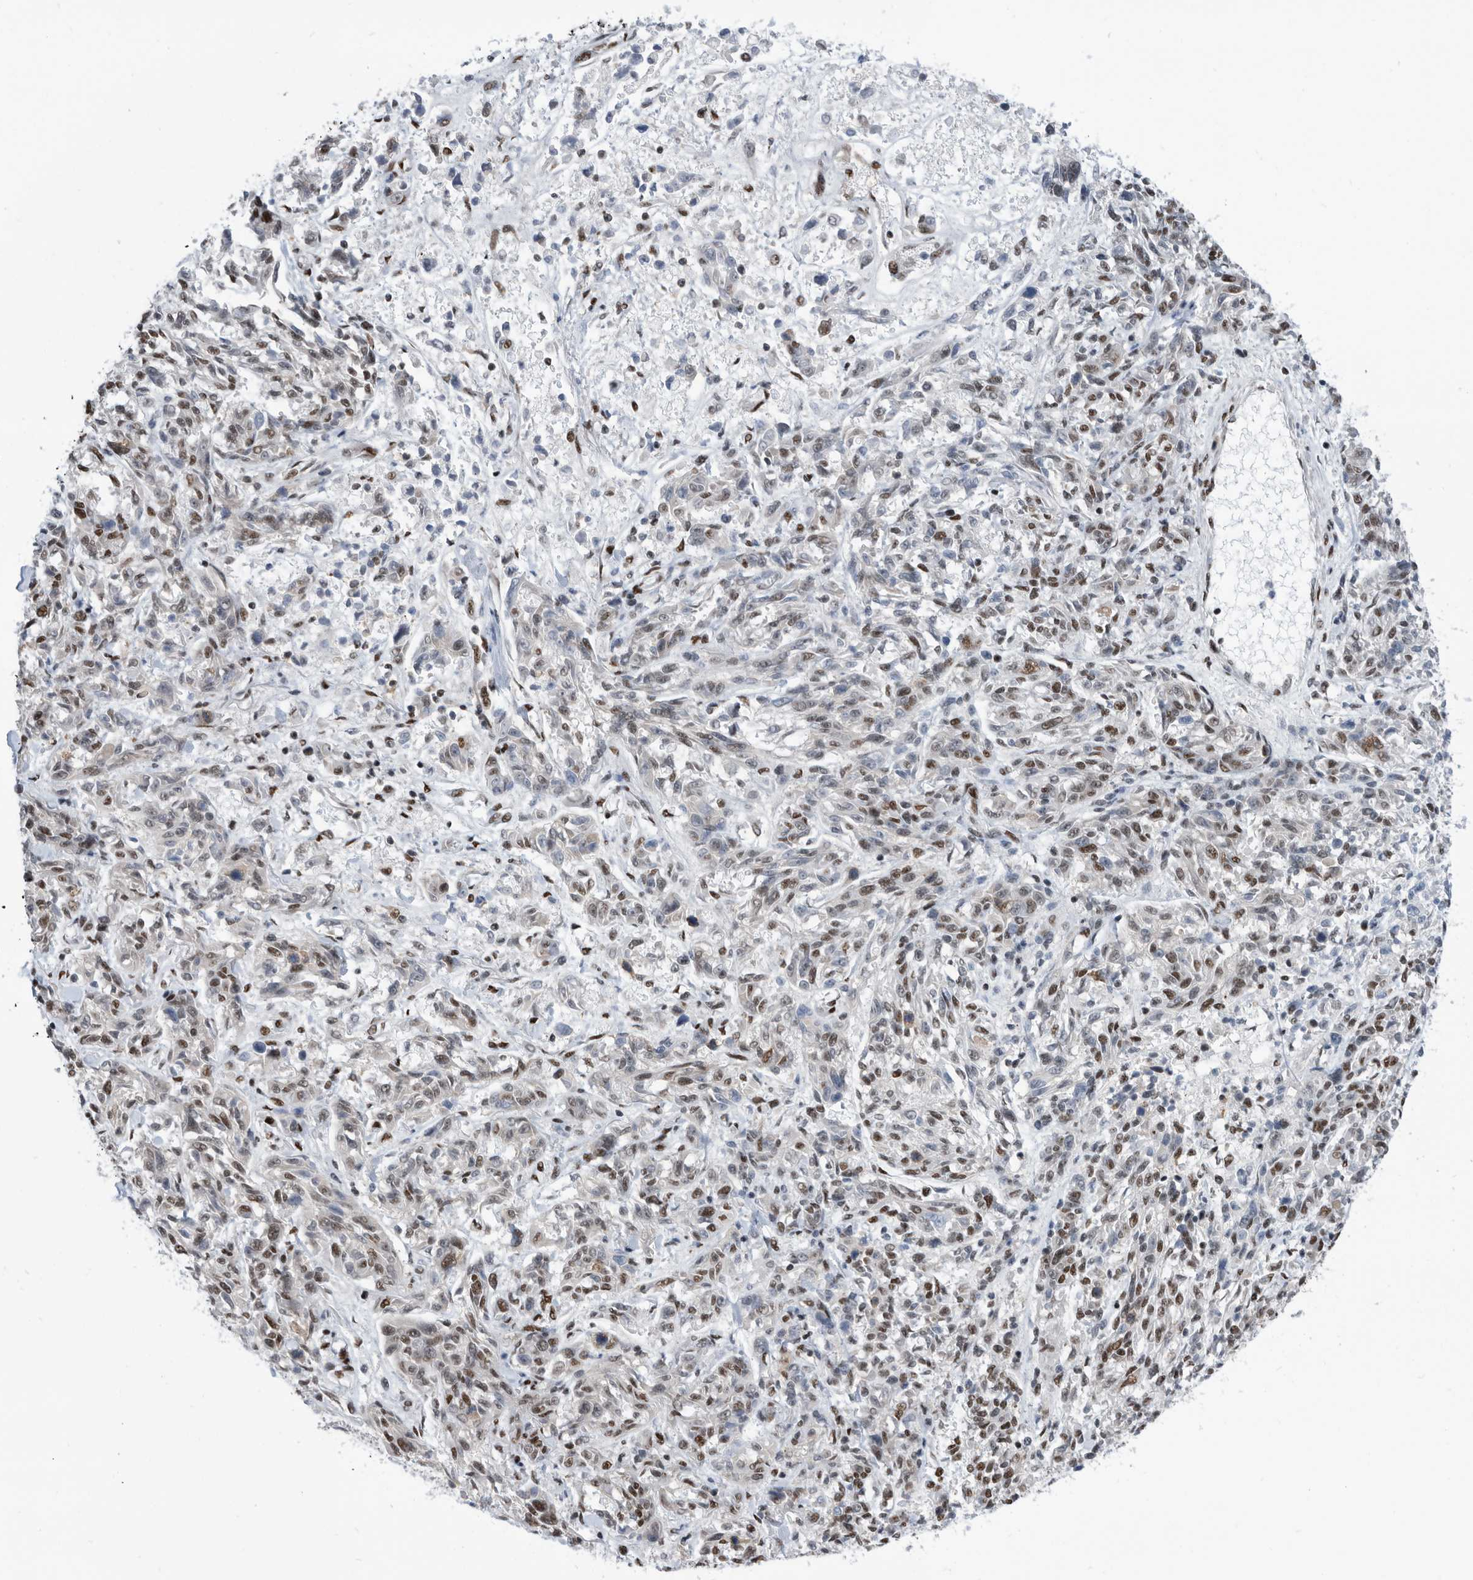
{"staining": {"intensity": "moderate", "quantity": "25%-75%", "location": "nuclear"}, "tissue": "melanoma", "cell_type": "Tumor cells", "image_type": "cancer", "snomed": [{"axis": "morphology", "description": "Malignant melanoma, NOS"}, {"axis": "topography", "description": "Skin"}], "caption": "Immunohistochemistry image of neoplastic tissue: human melanoma stained using IHC displays medium levels of moderate protein expression localized specifically in the nuclear of tumor cells, appearing as a nuclear brown color.", "gene": "SF3A1", "patient": {"sex": "male", "age": 53}}